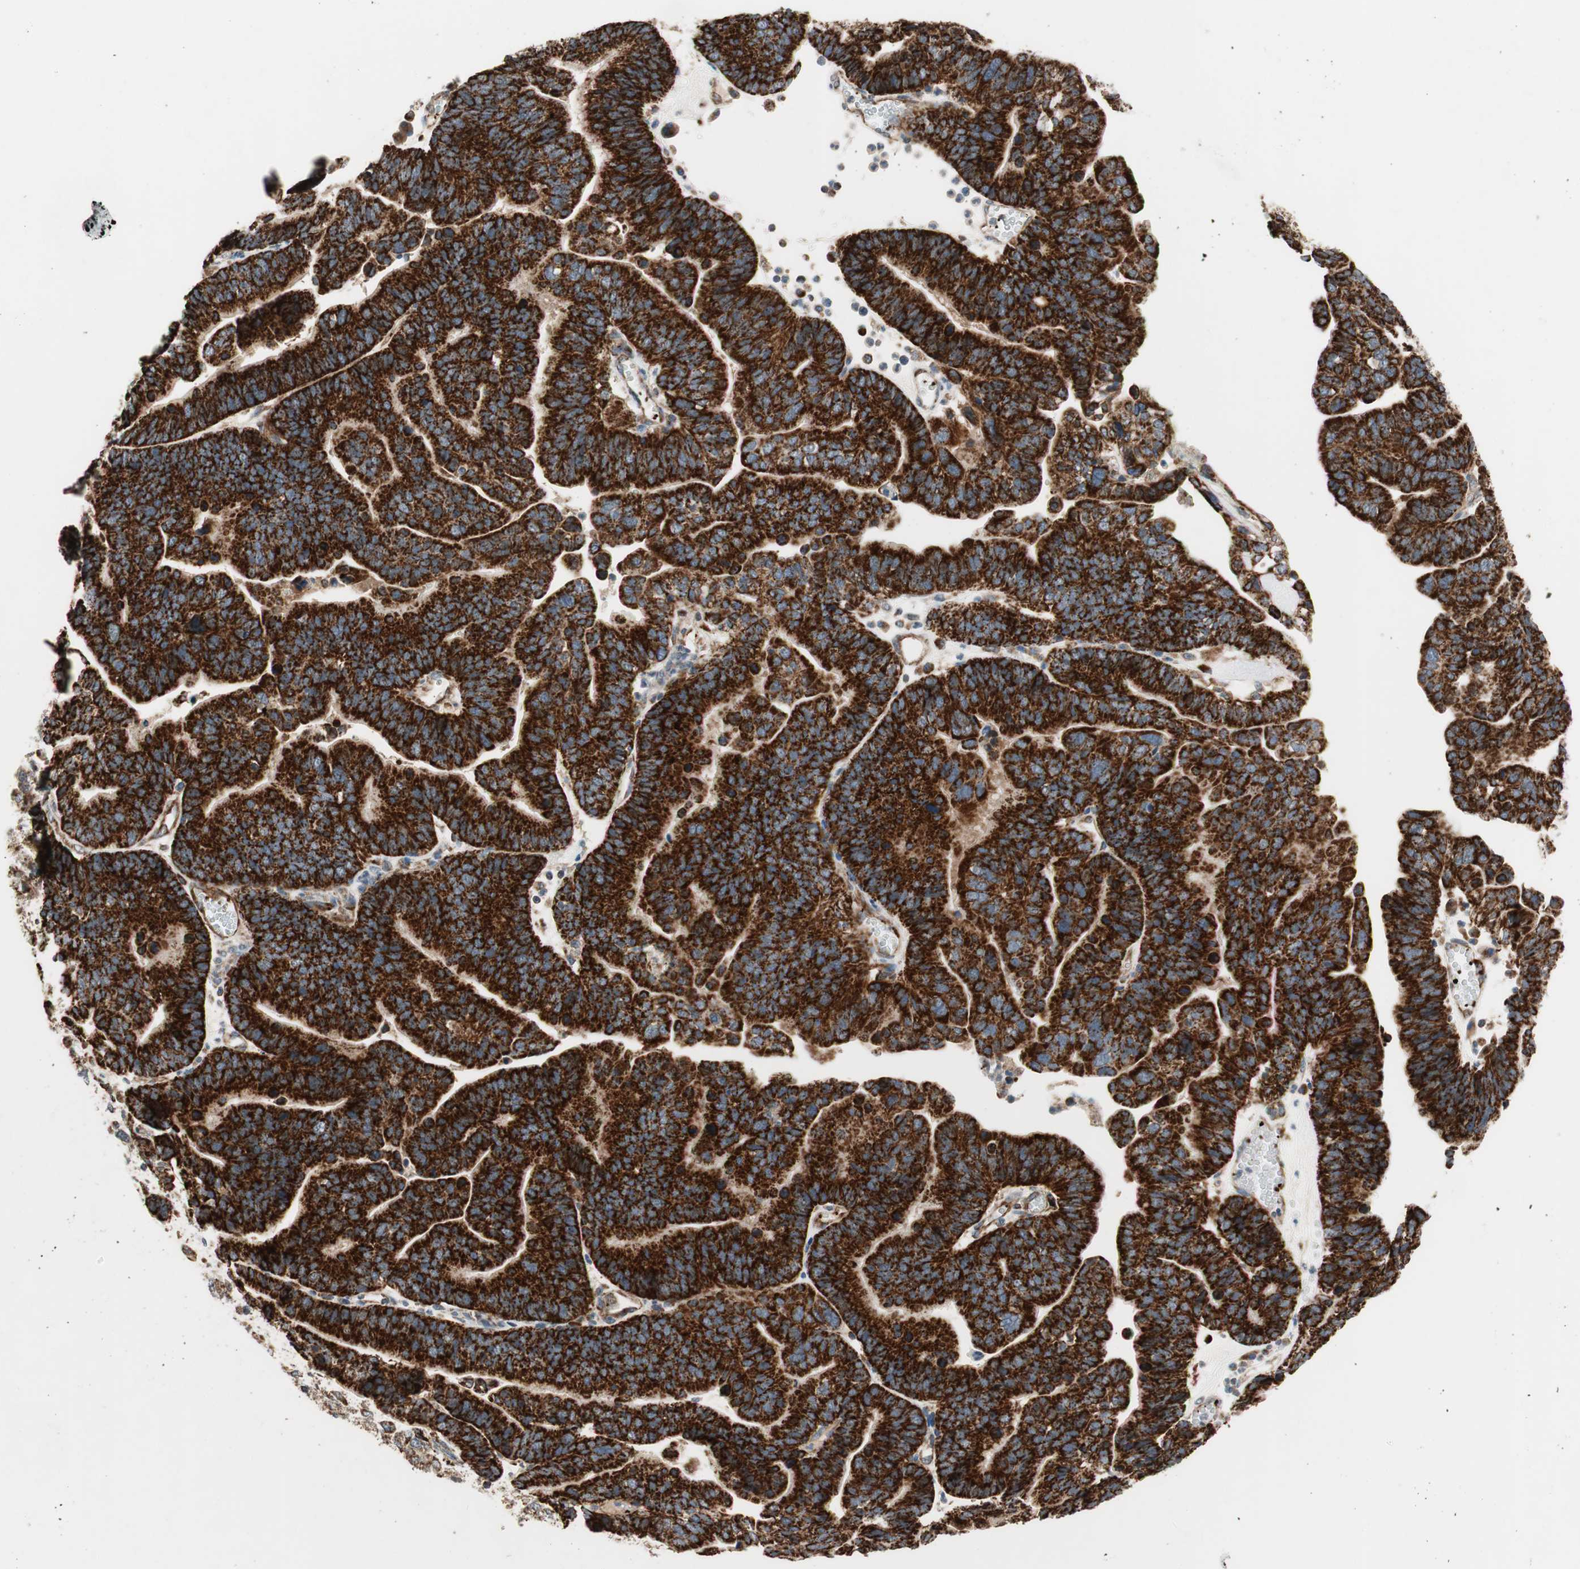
{"staining": {"intensity": "strong", "quantity": ">75%", "location": "cytoplasmic/membranous"}, "tissue": "ovarian cancer", "cell_type": "Tumor cells", "image_type": "cancer", "snomed": [{"axis": "morphology", "description": "Cystadenocarcinoma, serous, NOS"}, {"axis": "topography", "description": "Ovary"}], "caption": "Ovarian serous cystadenocarcinoma was stained to show a protein in brown. There is high levels of strong cytoplasmic/membranous staining in approximately >75% of tumor cells.", "gene": "AKAP1", "patient": {"sex": "female", "age": 56}}